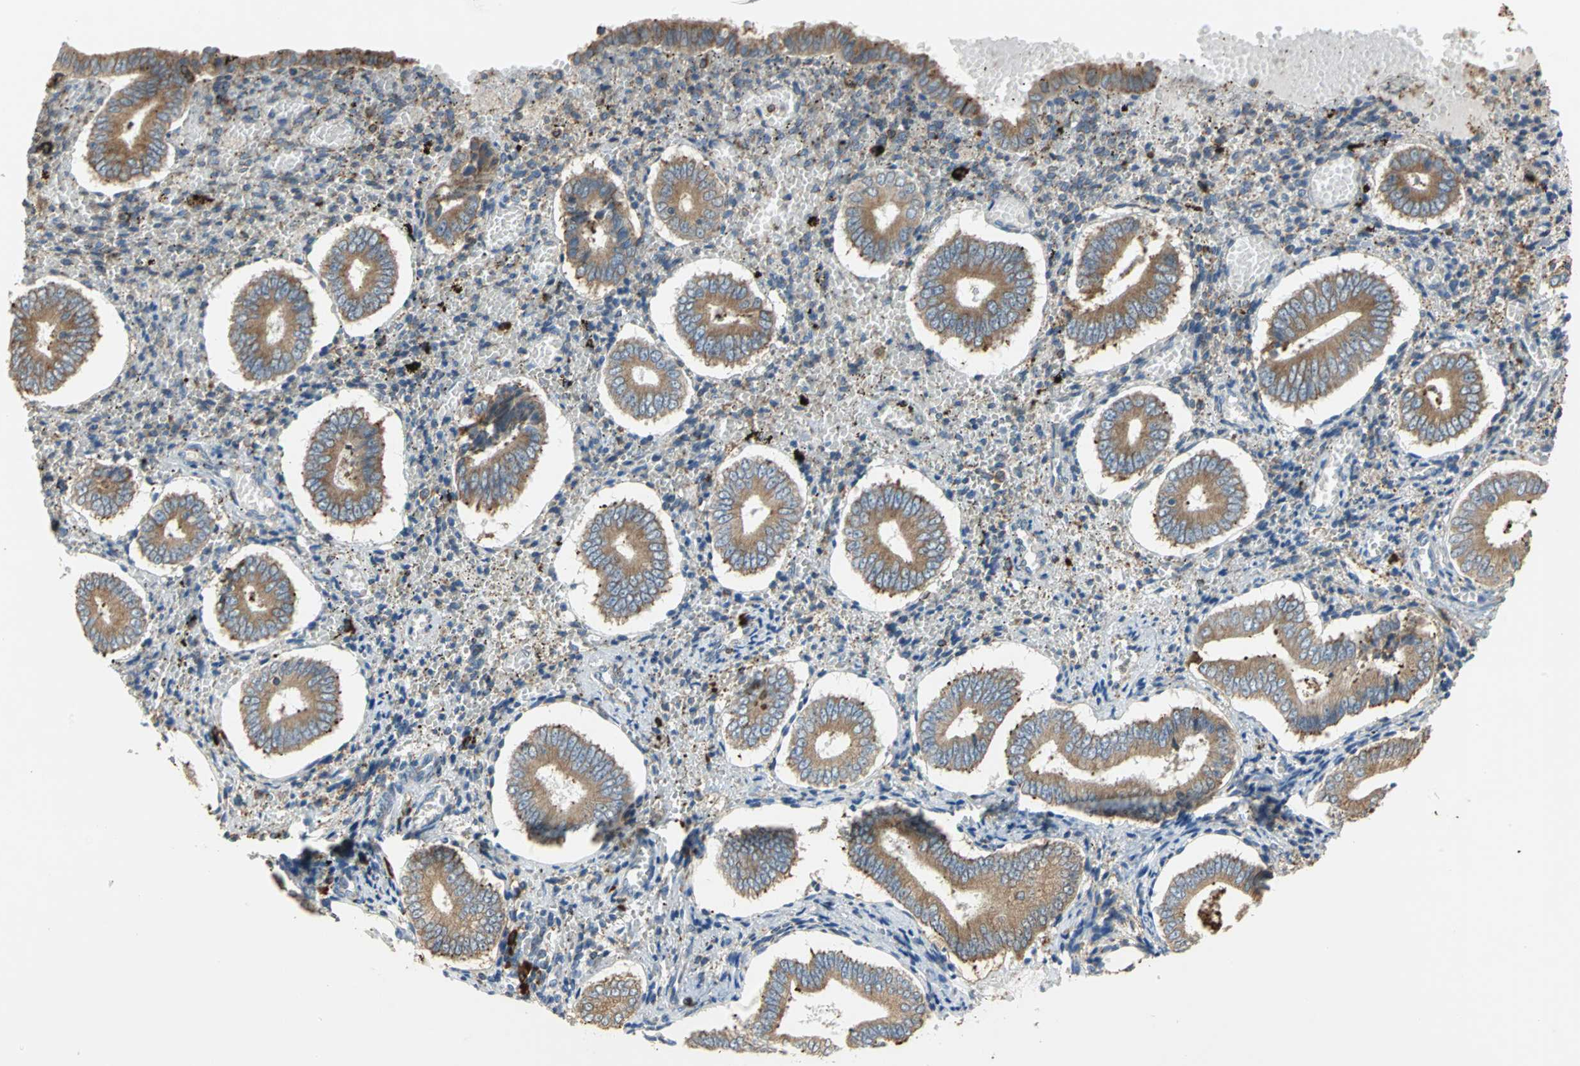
{"staining": {"intensity": "negative", "quantity": "none", "location": "none"}, "tissue": "endometrium", "cell_type": "Cells in endometrial stroma", "image_type": "normal", "snomed": [{"axis": "morphology", "description": "Normal tissue, NOS"}, {"axis": "topography", "description": "Endometrium"}], "caption": "Immunohistochemistry micrograph of unremarkable endometrium: human endometrium stained with DAB exhibits no significant protein positivity in cells in endometrial stroma. (DAB immunohistochemistry (IHC) with hematoxylin counter stain).", "gene": "SDF2L1", "patient": {"sex": "female", "age": 42}}